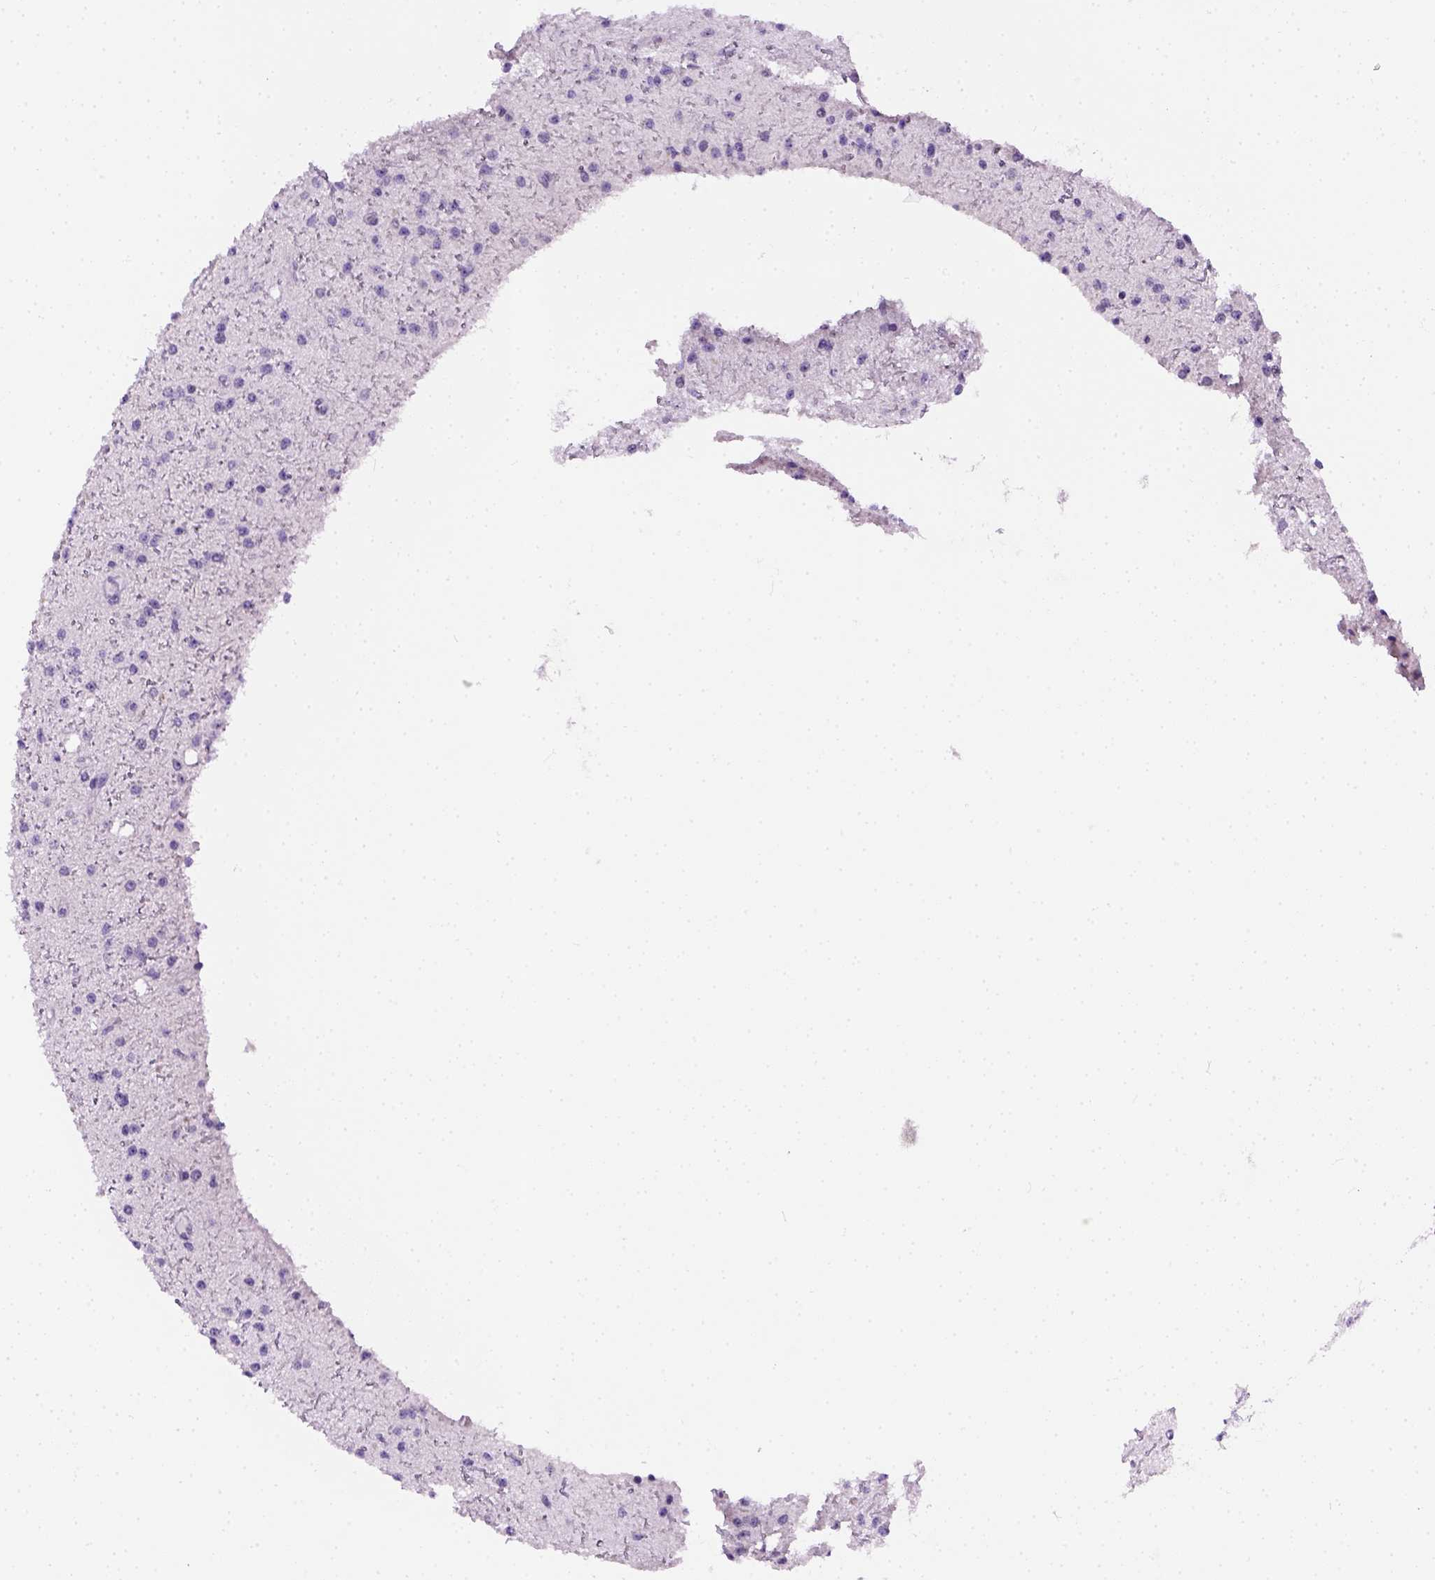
{"staining": {"intensity": "negative", "quantity": "none", "location": "none"}, "tissue": "glioma", "cell_type": "Tumor cells", "image_type": "cancer", "snomed": [{"axis": "morphology", "description": "Glioma, malignant, Low grade"}, {"axis": "topography", "description": "Brain"}], "caption": "Immunohistochemical staining of human glioma displays no significant expression in tumor cells.", "gene": "FAM184B", "patient": {"sex": "male", "age": 27}}